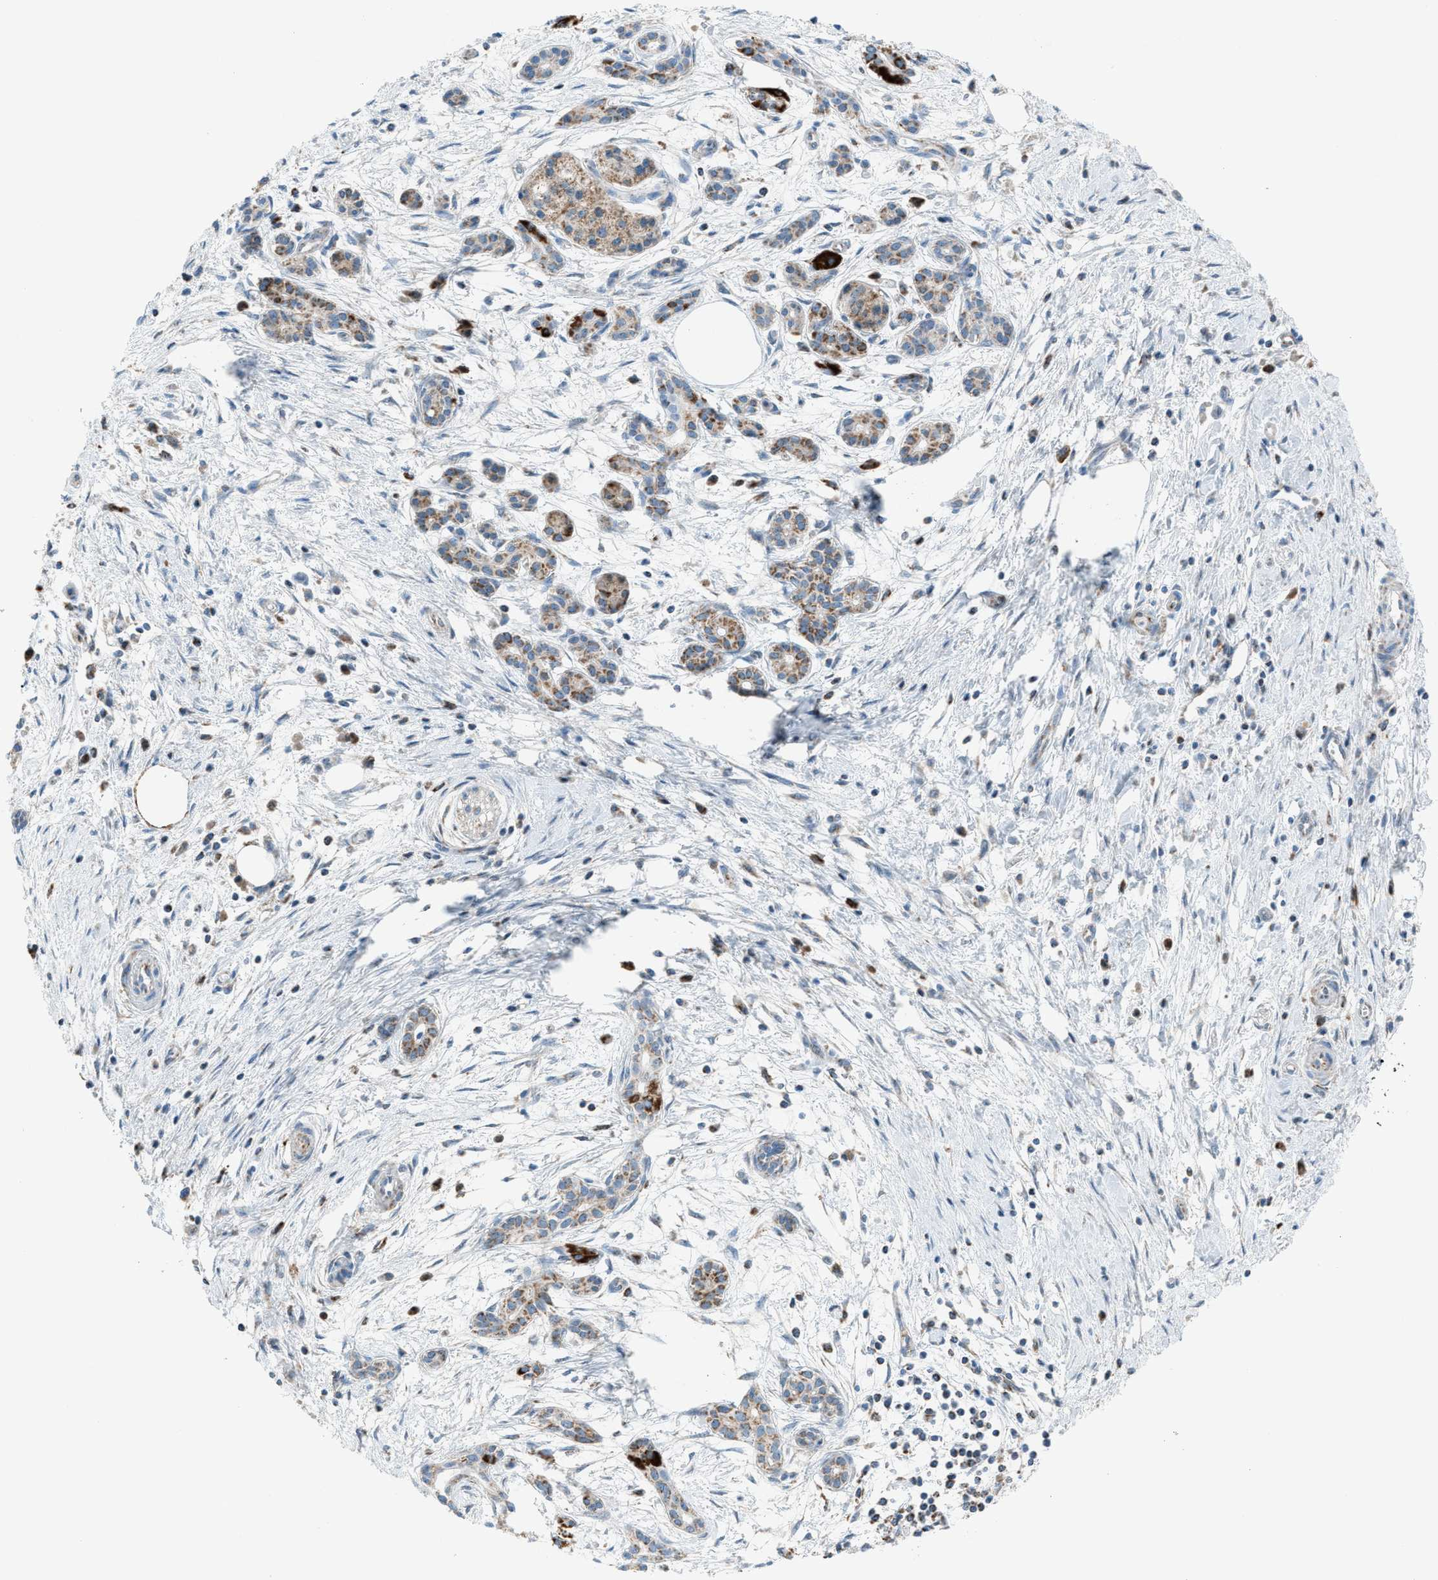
{"staining": {"intensity": "weak", "quantity": ">75%", "location": "cytoplasmic/membranous"}, "tissue": "pancreatic cancer", "cell_type": "Tumor cells", "image_type": "cancer", "snomed": [{"axis": "morphology", "description": "Adenocarcinoma, NOS"}, {"axis": "topography", "description": "Pancreas"}], "caption": "Weak cytoplasmic/membranous protein staining is identified in approximately >75% of tumor cells in adenocarcinoma (pancreatic).", "gene": "SRM", "patient": {"sex": "female", "age": 70}}